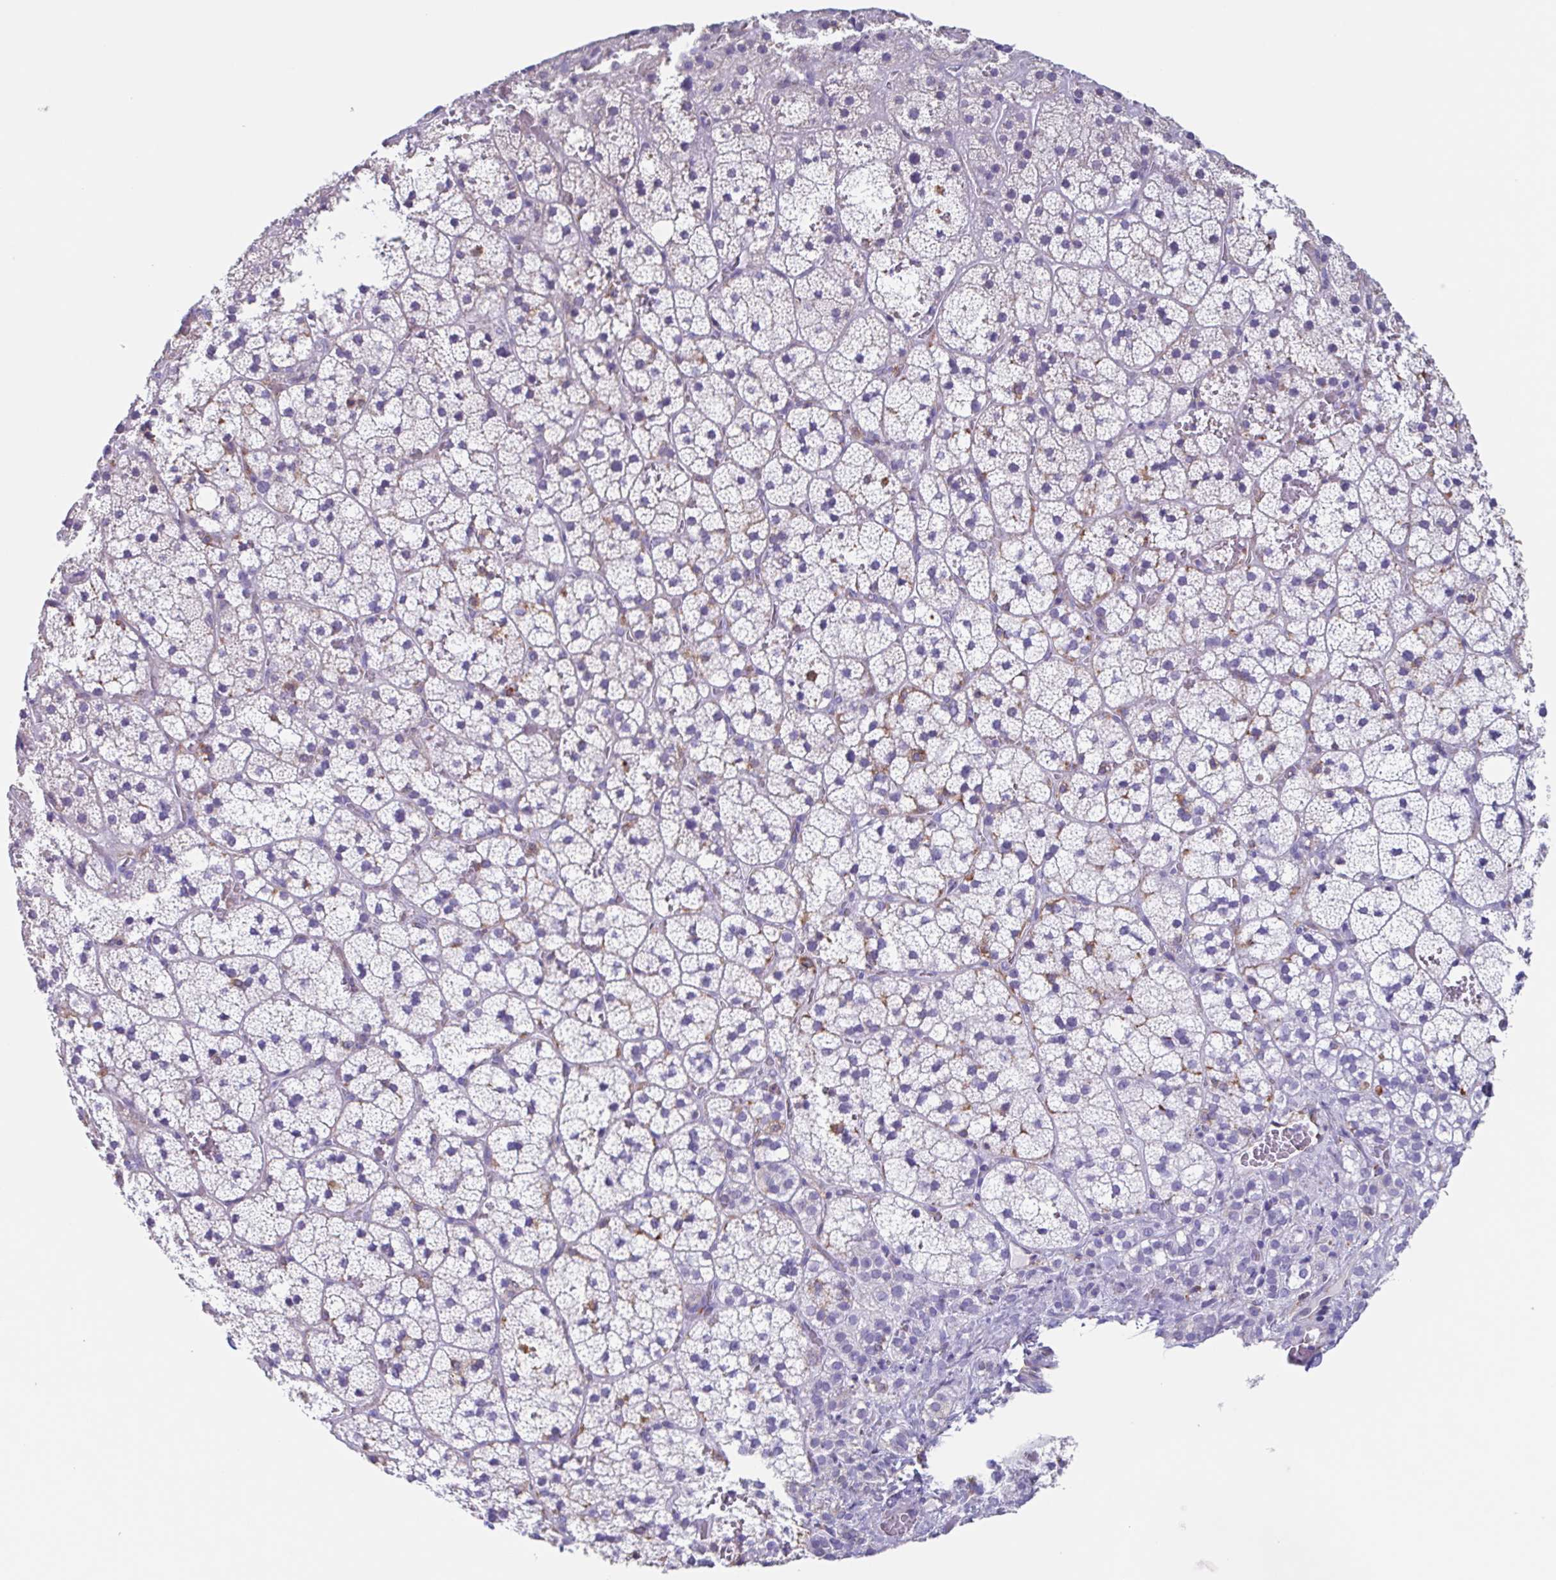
{"staining": {"intensity": "weak", "quantity": "<25%", "location": "cytoplasmic/membranous"}, "tissue": "adrenal gland", "cell_type": "Glandular cells", "image_type": "normal", "snomed": [{"axis": "morphology", "description": "Normal tissue, NOS"}, {"axis": "topography", "description": "Adrenal gland"}], "caption": "A histopathology image of adrenal gland stained for a protein displays no brown staining in glandular cells.", "gene": "TPD52", "patient": {"sex": "male", "age": 53}}